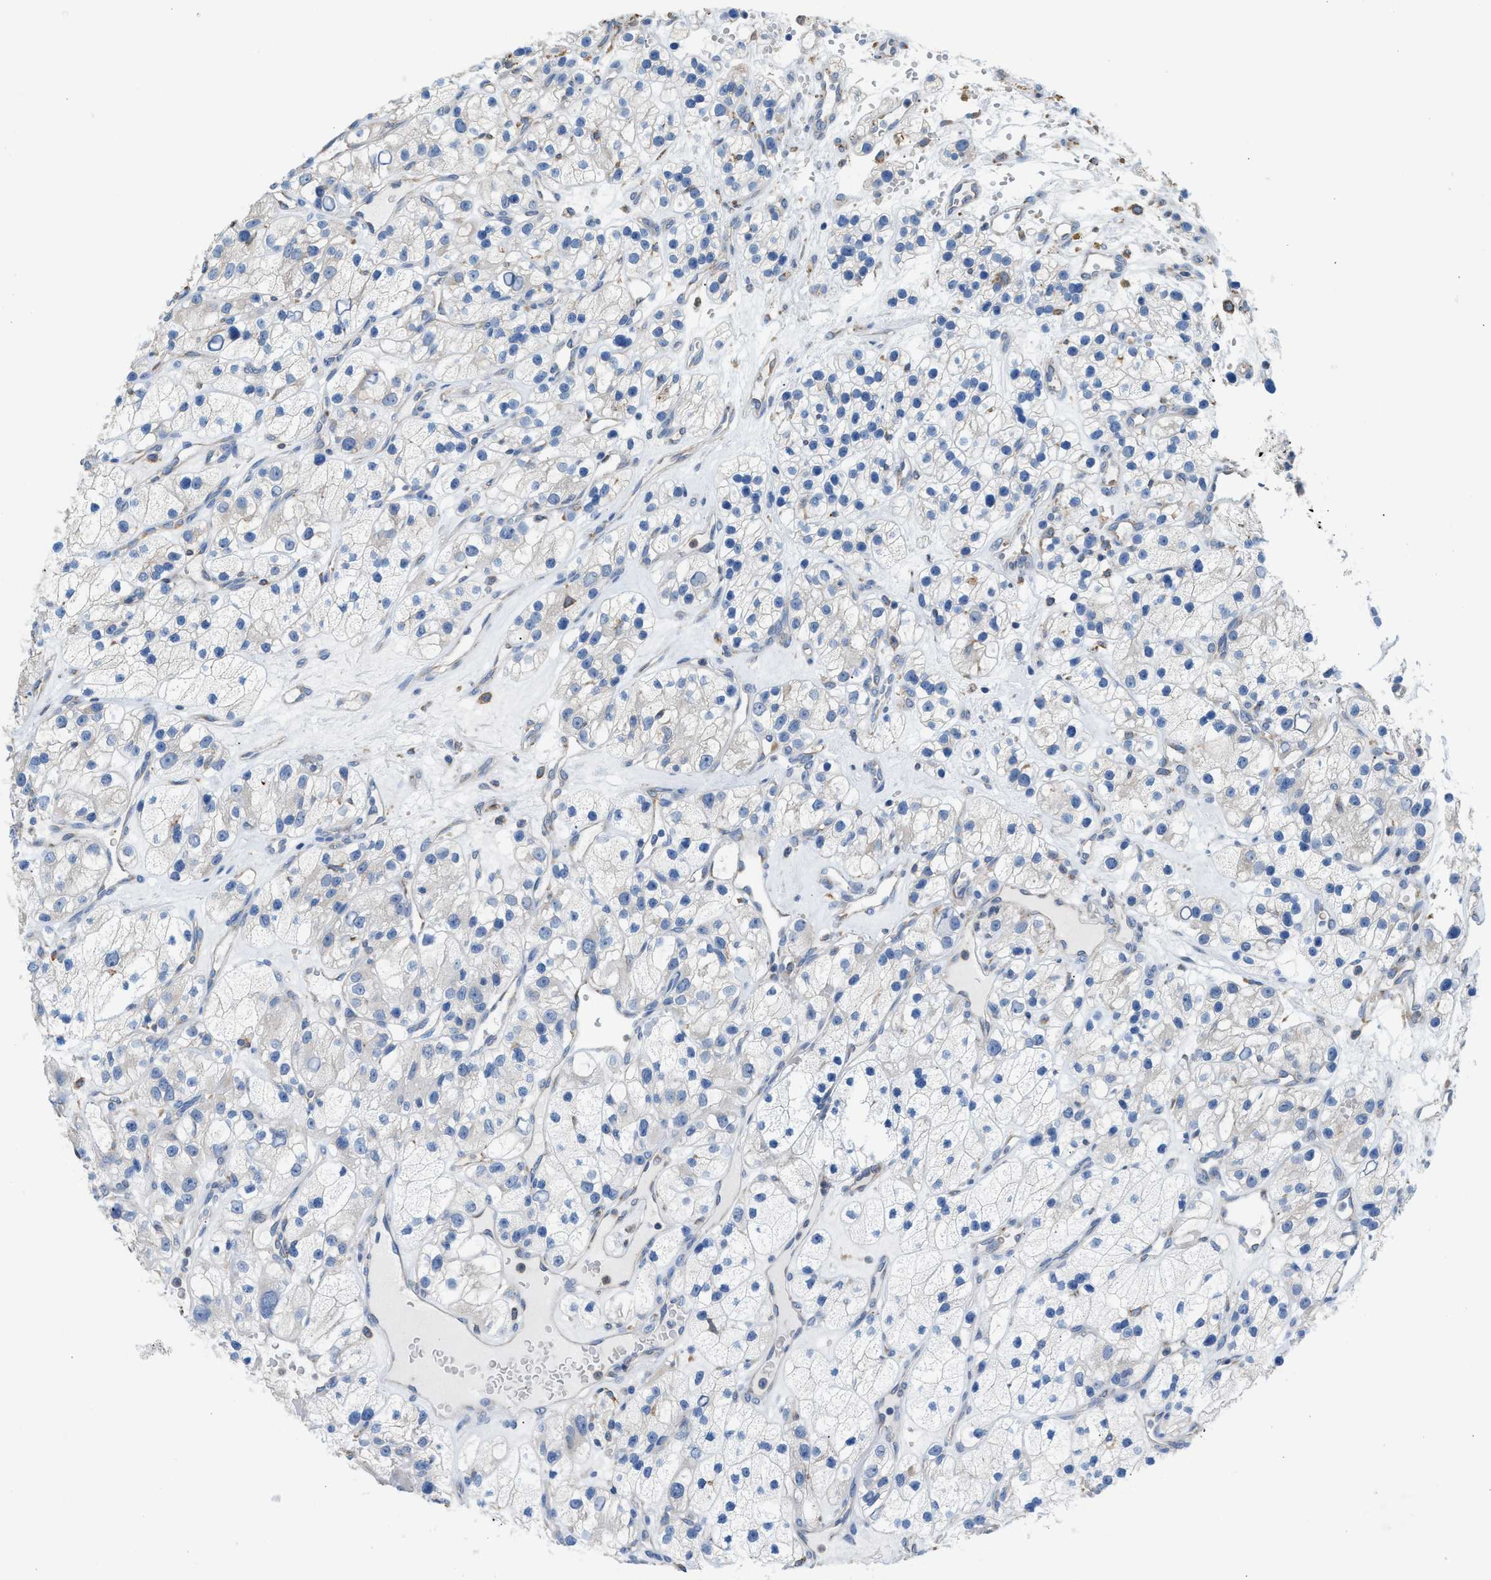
{"staining": {"intensity": "negative", "quantity": "none", "location": "none"}, "tissue": "renal cancer", "cell_type": "Tumor cells", "image_type": "cancer", "snomed": [{"axis": "morphology", "description": "Adenocarcinoma, NOS"}, {"axis": "topography", "description": "Kidney"}], "caption": "DAB (3,3'-diaminobenzidine) immunohistochemical staining of renal cancer (adenocarcinoma) displays no significant staining in tumor cells.", "gene": "CA3", "patient": {"sex": "female", "age": 57}}